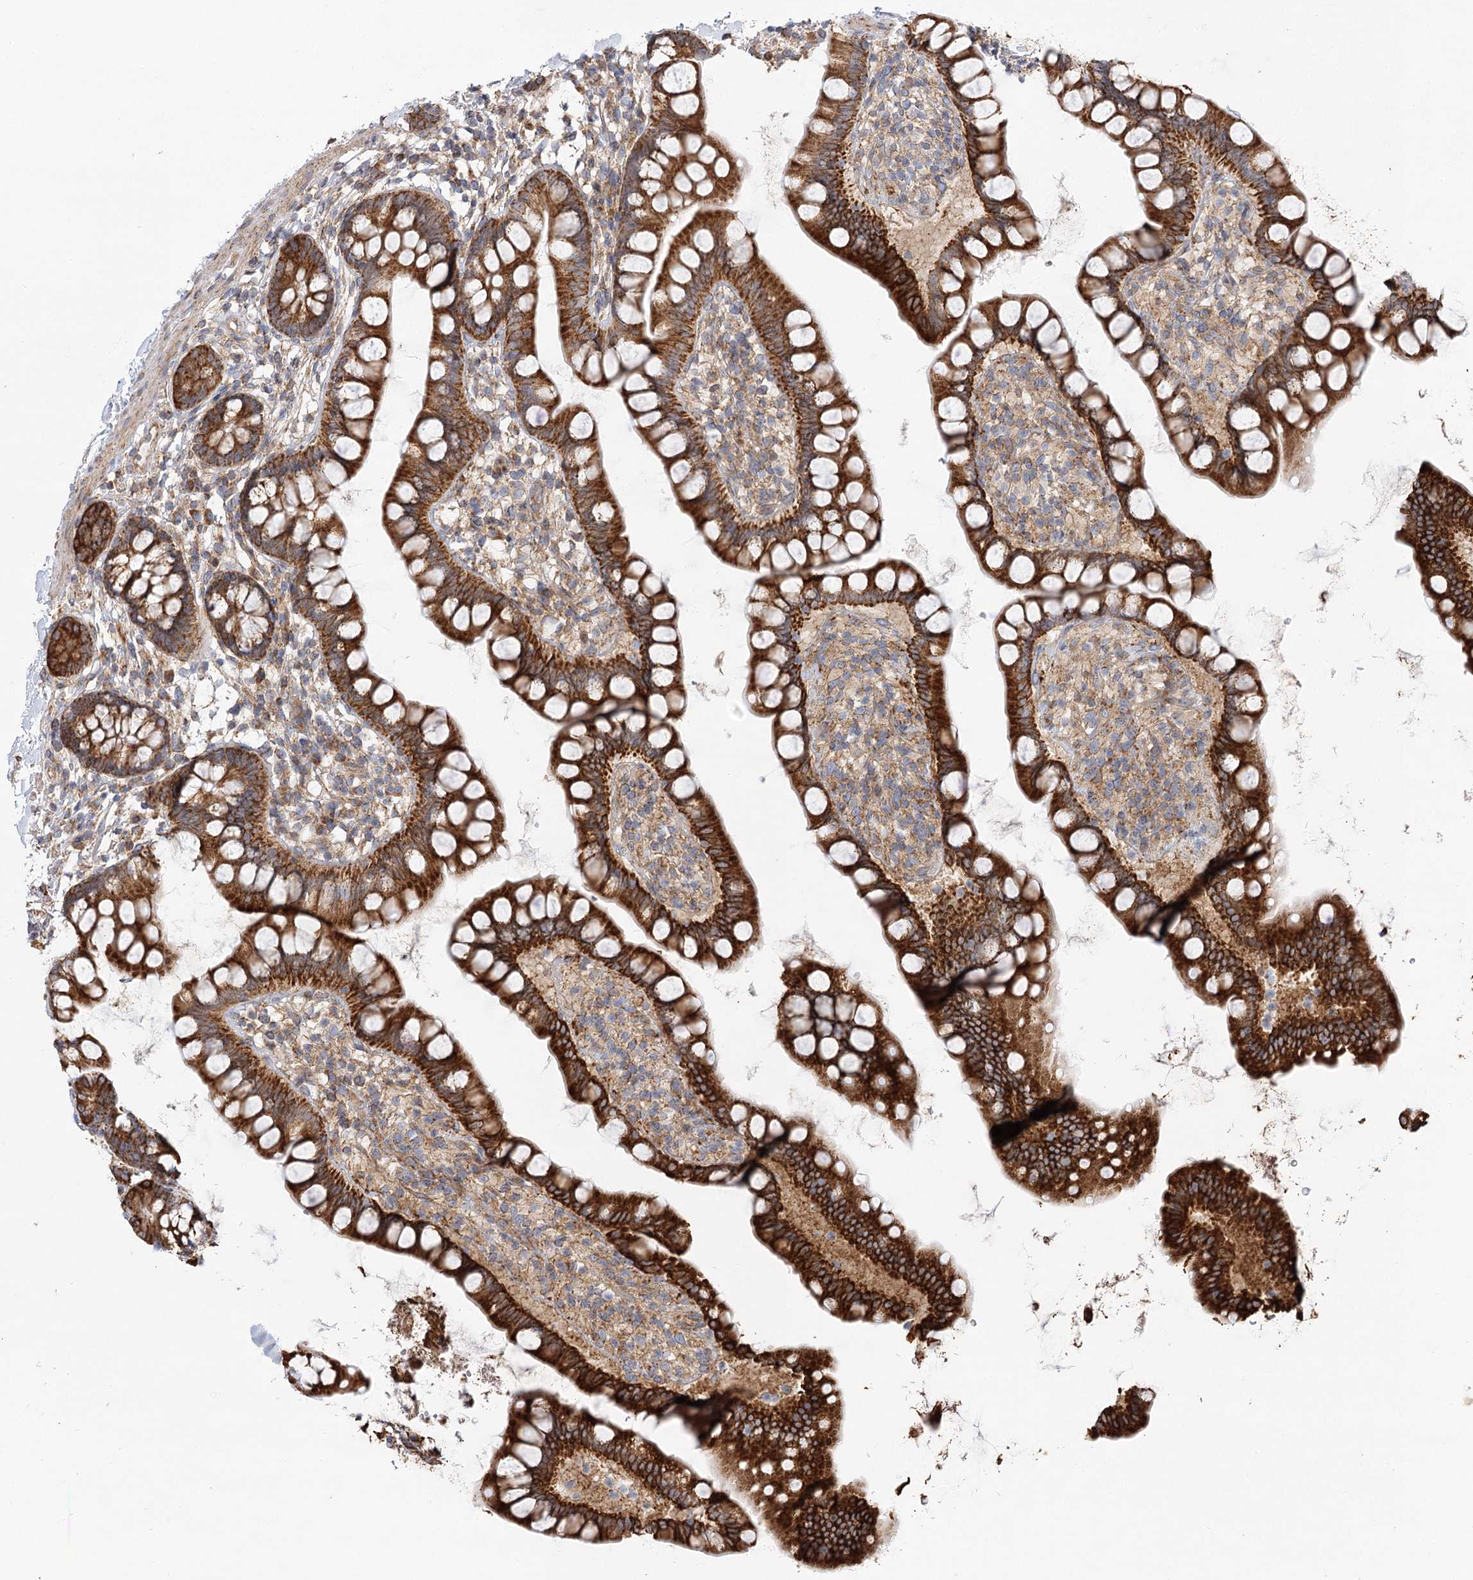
{"staining": {"intensity": "strong", "quantity": ">75%", "location": "cytoplasmic/membranous"}, "tissue": "small intestine", "cell_type": "Glandular cells", "image_type": "normal", "snomed": [{"axis": "morphology", "description": "Normal tissue, NOS"}, {"axis": "topography", "description": "Small intestine"}], "caption": "Glandular cells display high levels of strong cytoplasmic/membranous staining in approximately >75% of cells in benign small intestine. (DAB IHC, brown staining for protein, blue staining for nuclei).", "gene": "ZFYVE16", "patient": {"sex": "female", "age": 84}}